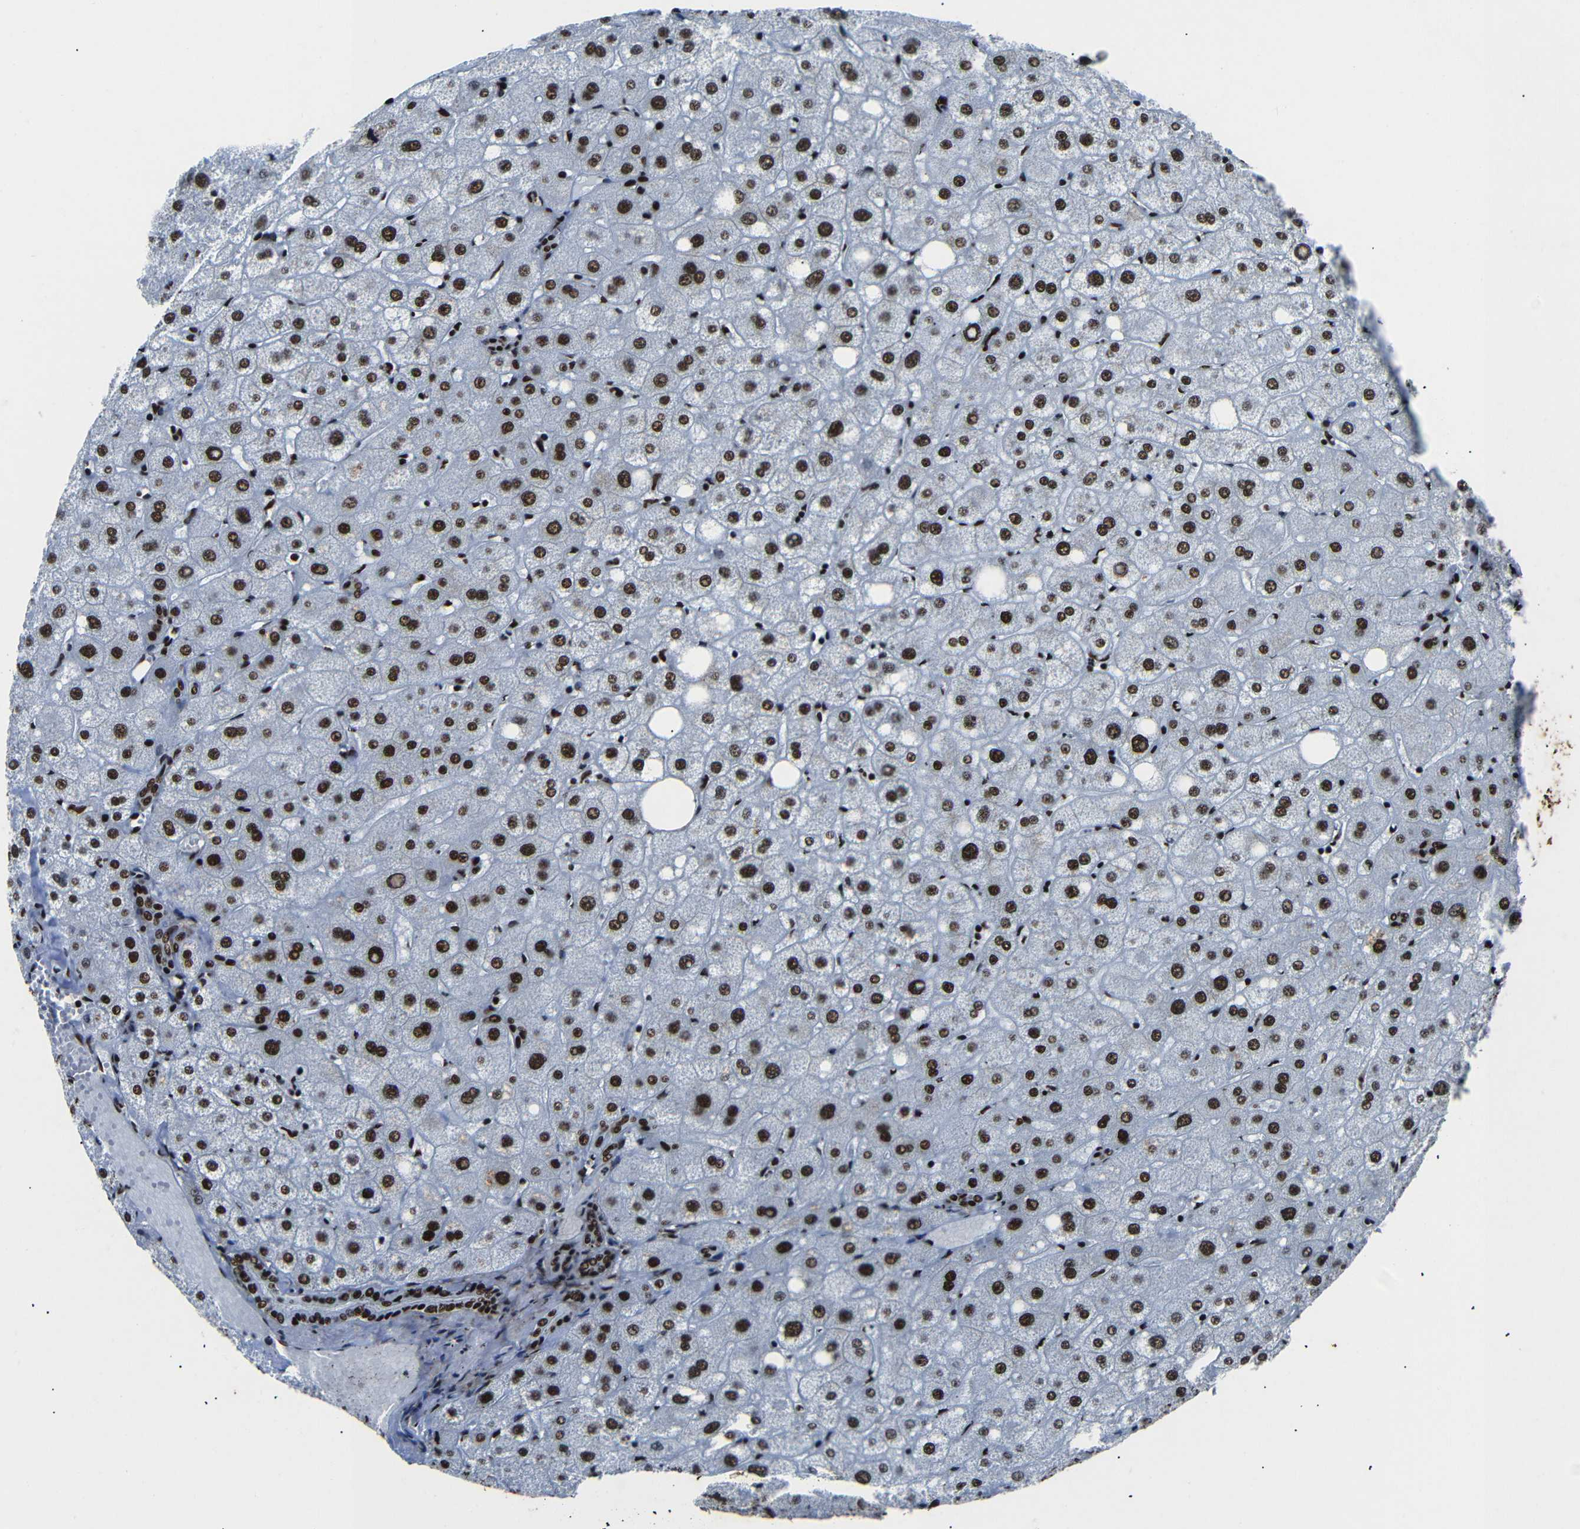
{"staining": {"intensity": "strong", "quantity": ">75%", "location": "nuclear"}, "tissue": "liver", "cell_type": "Cholangiocytes", "image_type": "normal", "snomed": [{"axis": "morphology", "description": "Normal tissue, NOS"}, {"axis": "topography", "description": "Liver"}], "caption": "This is a micrograph of IHC staining of unremarkable liver, which shows strong staining in the nuclear of cholangiocytes.", "gene": "SRSF1", "patient": {"sex": "male", "age": 73}}